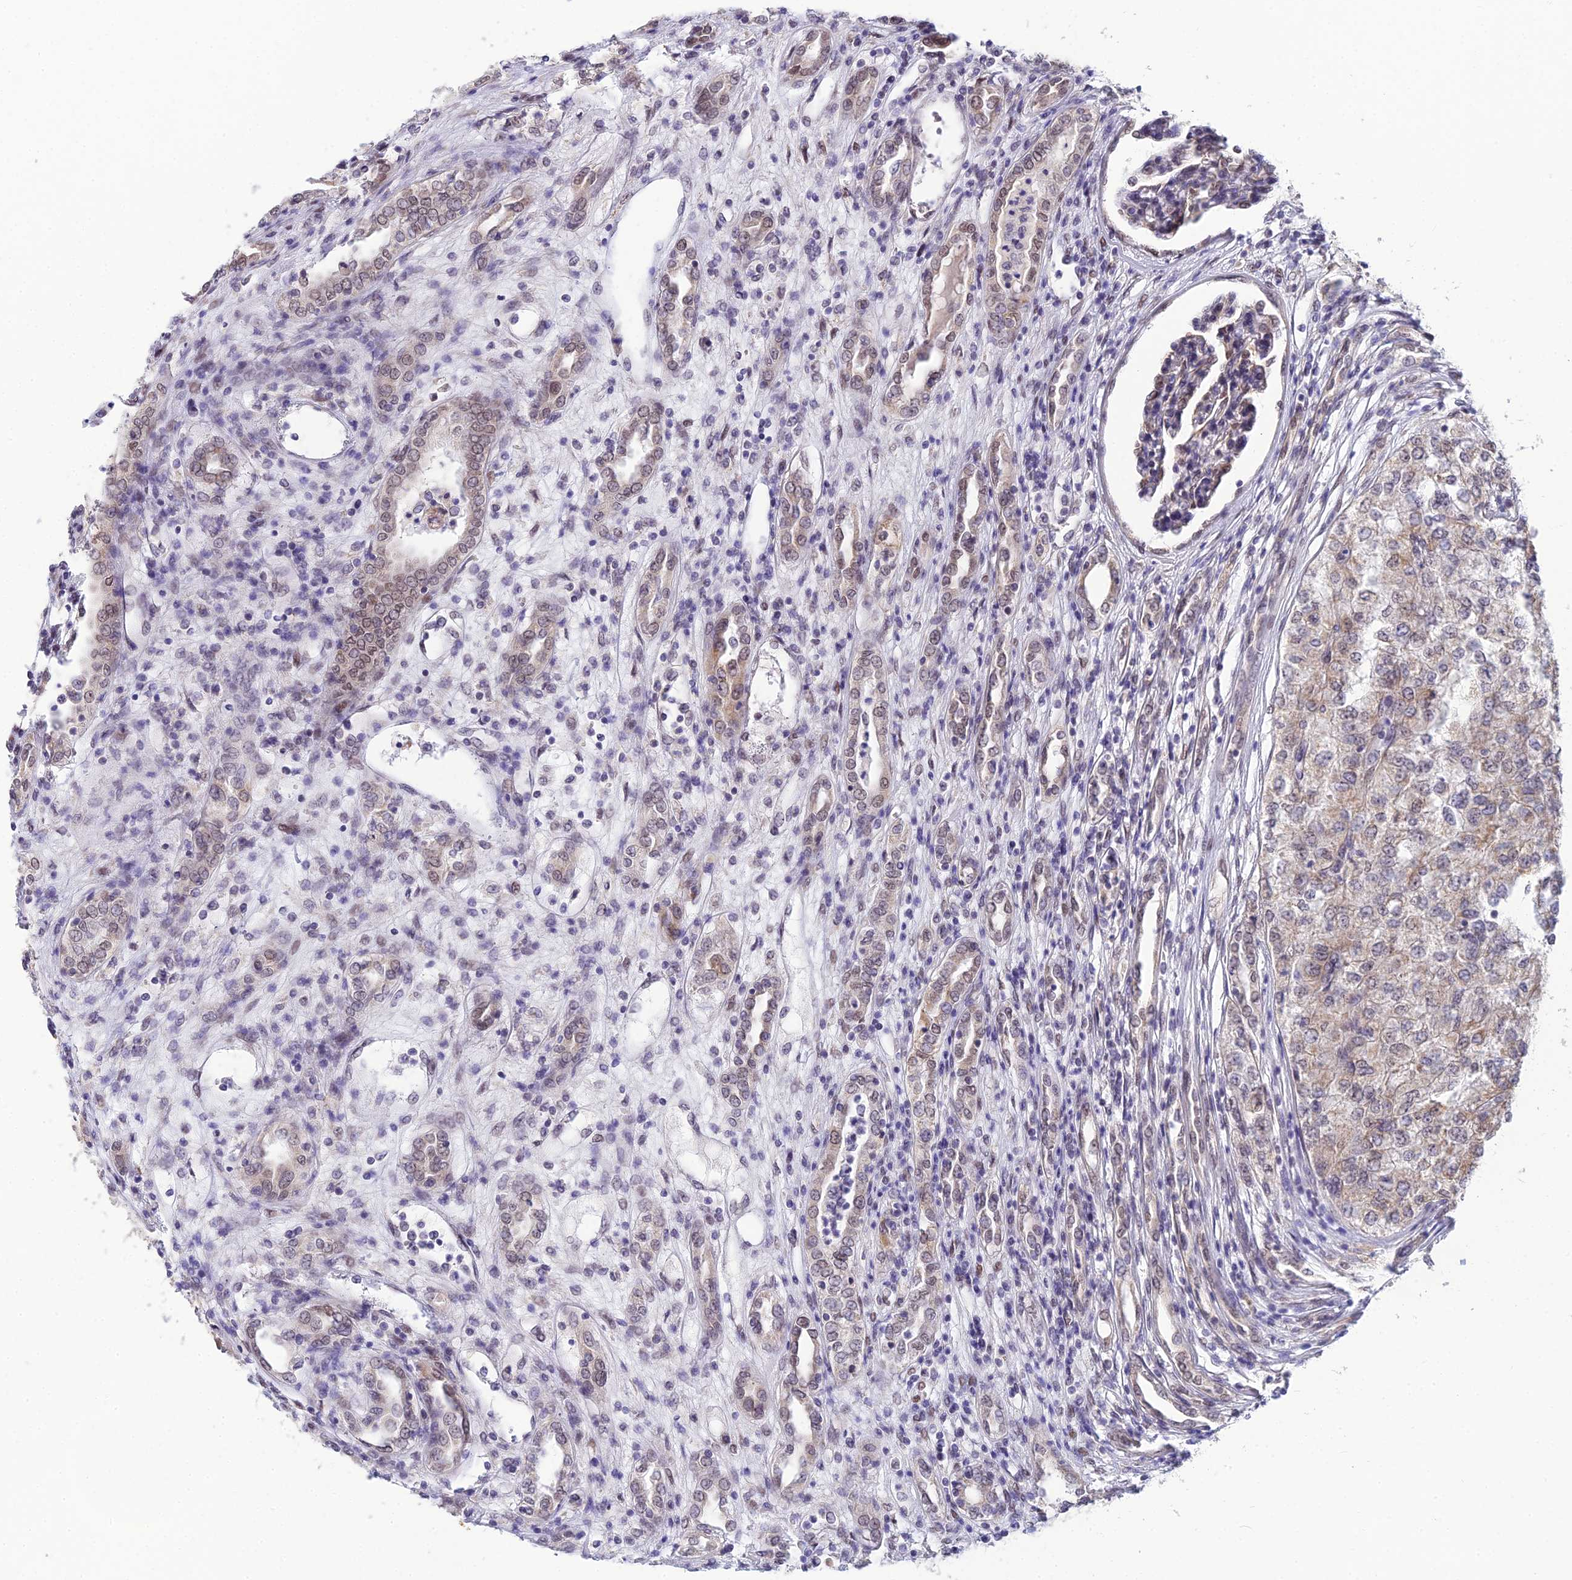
{"staining": {"intensity": "weak", "quantity": "25%-75%", "location": "cytoplasmic/membranous"}, "tissue": "renal cancer", "cell_type": "Tumor cells", "image_type": "cancer", "snomed": [{"axis": "morphology", "description": "Adenocarcinoma, NOS"}, {"axis": "topography", "description": "Kidney"}], "caption": "Tumor cells exhibit weak cytoplasmic/membranous expression in approximately 25%-75% of cells in renal cancer (adenocarcinoma). Using DAB (3,3'-diaminobenzidine) (brown) and hematoxylin (blue) stains, captured at high magnification using brightfield microscopy.", "gene": "C2orf49", "patient": {"sex": "female", "age": 54}}